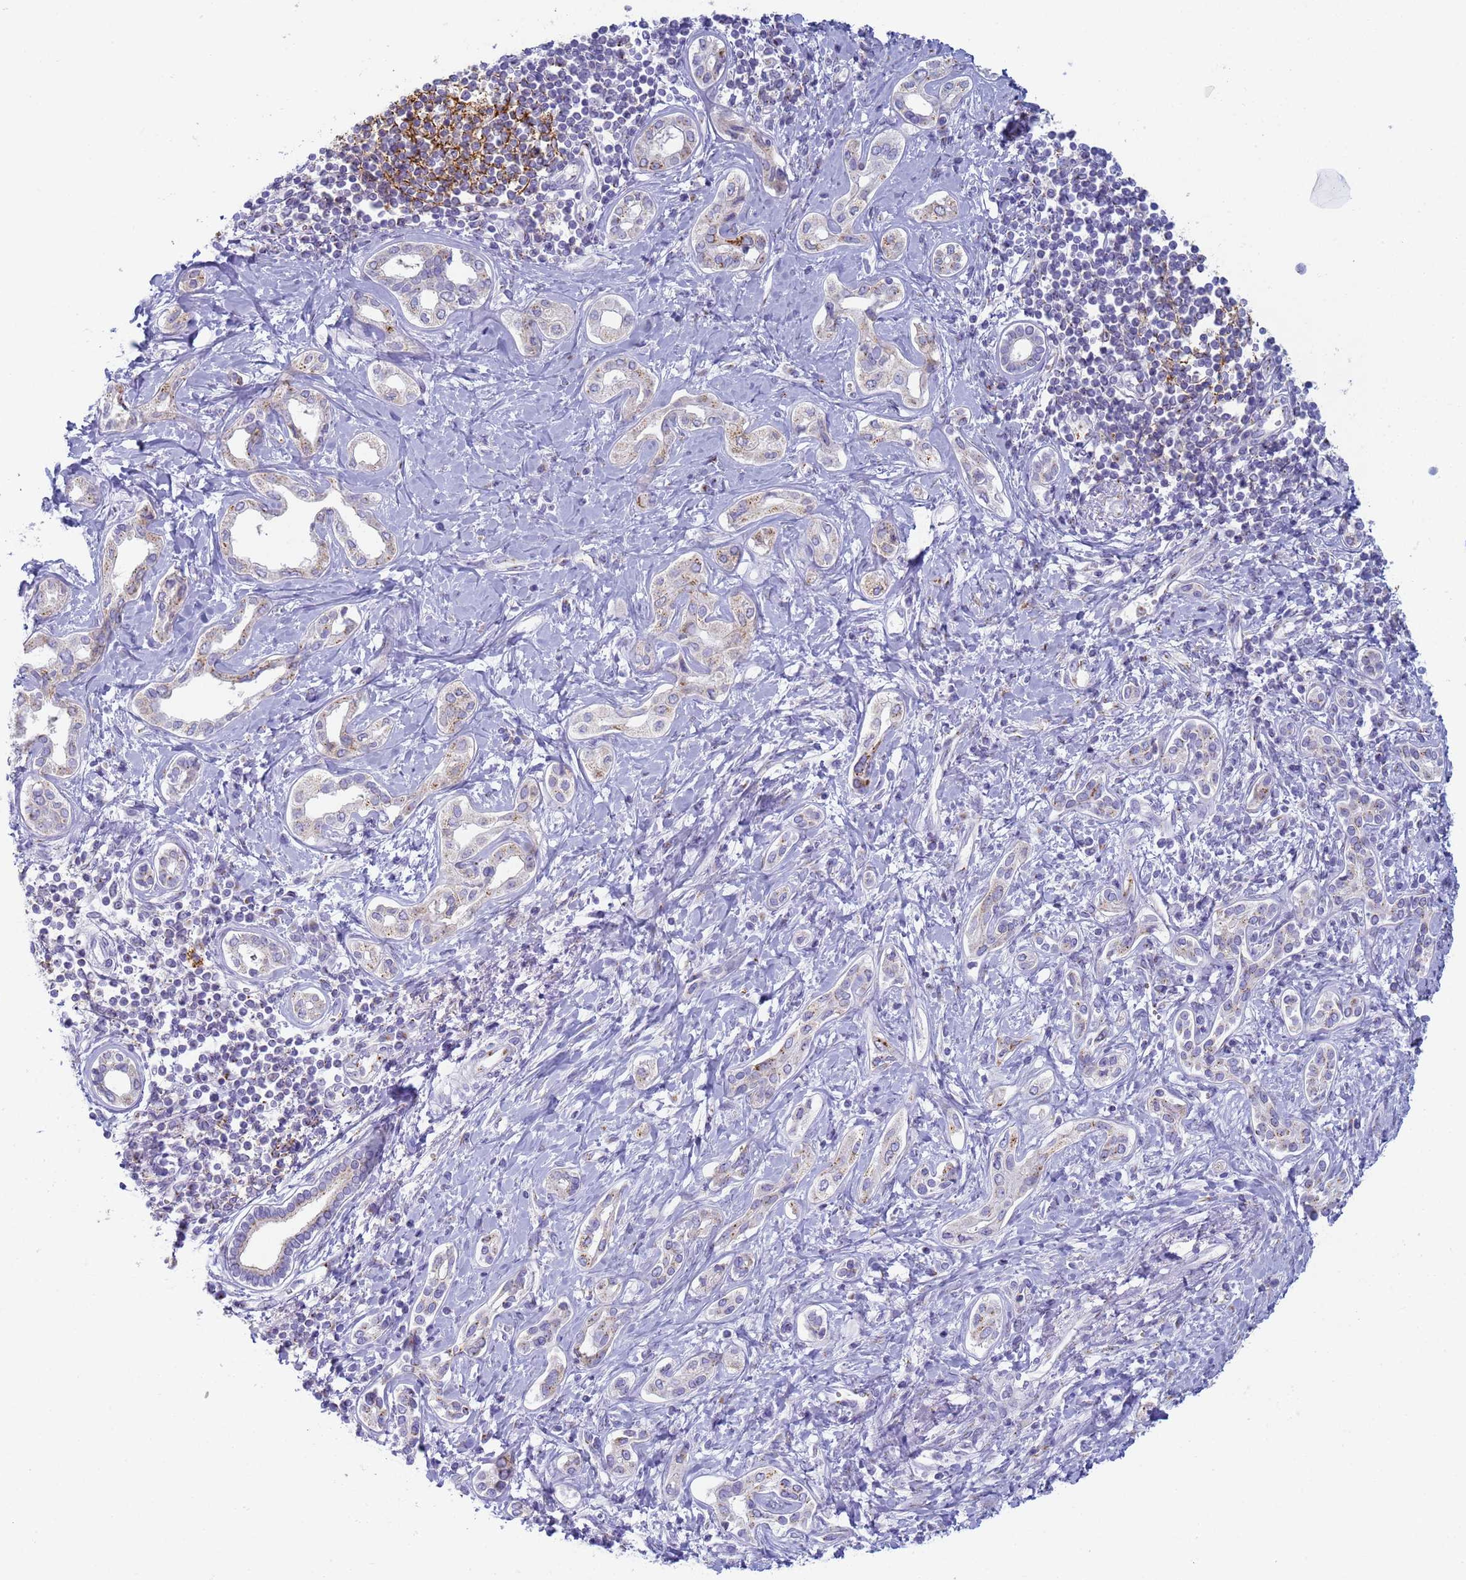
{"staining": {"intensity": "weak", "quantity": "25%-75%", "location": "cytoplasmic/membranous"}, "tissue": "liver cancer", "cell_type": "Tumor cells", "image_type": "cancer", "snomed": [{"axis": "morphology", "description": "Cholangiocarcinoma"}, {"axis": "topography", "description": "Liver"}], "caption": "Brown immunohistochemical staining in human cholangiocarcinoma (liver) demonstrates weak cytoplasmic/membranous positivity in approximately 25%-75% of tumor cells.", "gene": "CR1", "patient": {"sex": "female", "age": 77}}